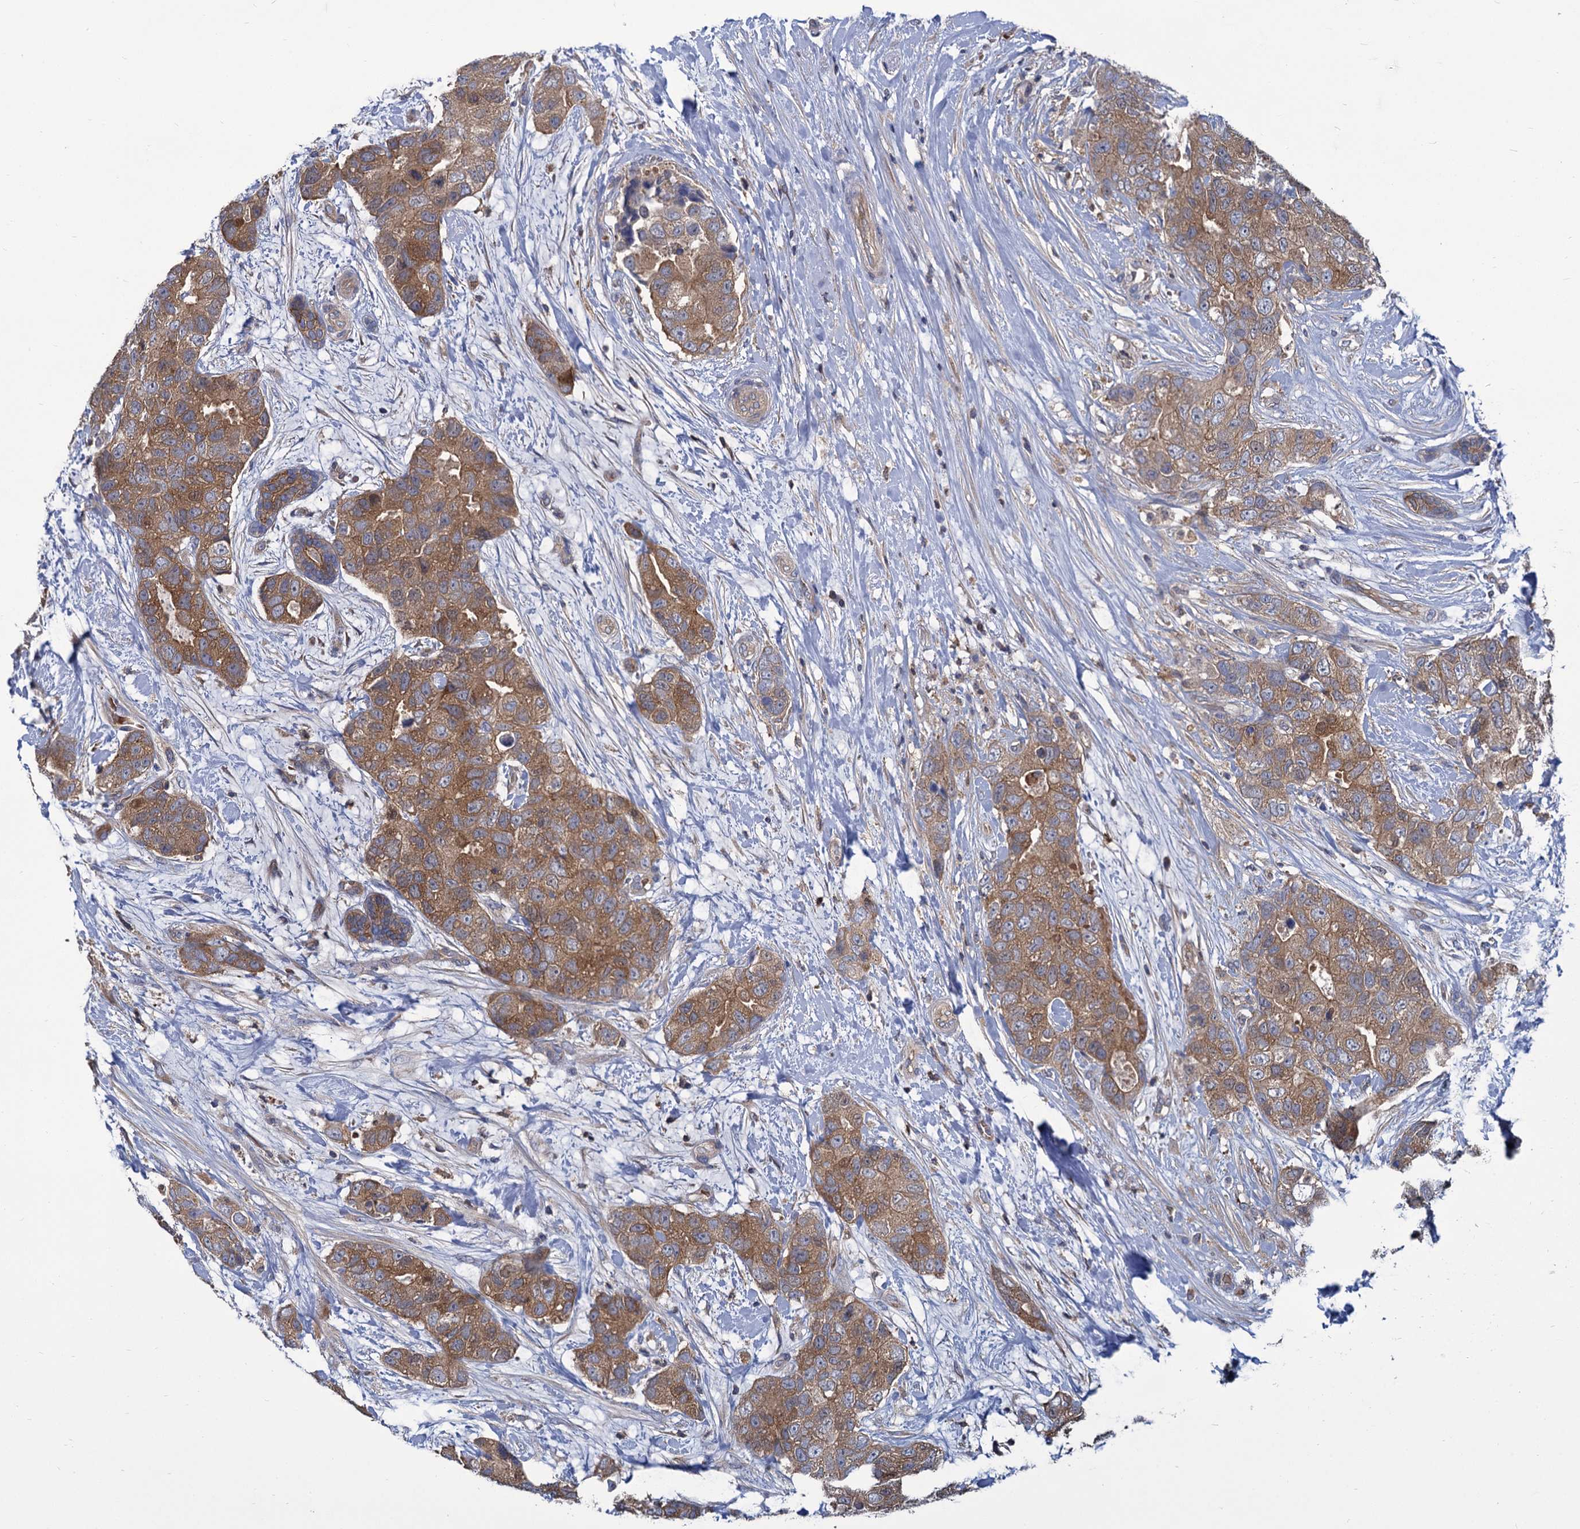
{"staining": {"intensity": "moderate", "quantity": ">75%", "location": "cytoplasmic/membranous"}, "tissue": "breast cancer", "cell_type": "Tumor cells", "image_type": "cancer", "snomed": [{"axis": "morphology", "description": "Duct carcinoma"}, {"axis": "topography", "description": "Breast"}], "caption": "Moderate cytoplasmic/membranous protein staining is present in approximately >75% of tumor cells in breast cancer. (Brightfield microscopy of DAB IHC at high magnification).", "gene": "GCLC", "patient": {"sex": "female", "age": 62}}